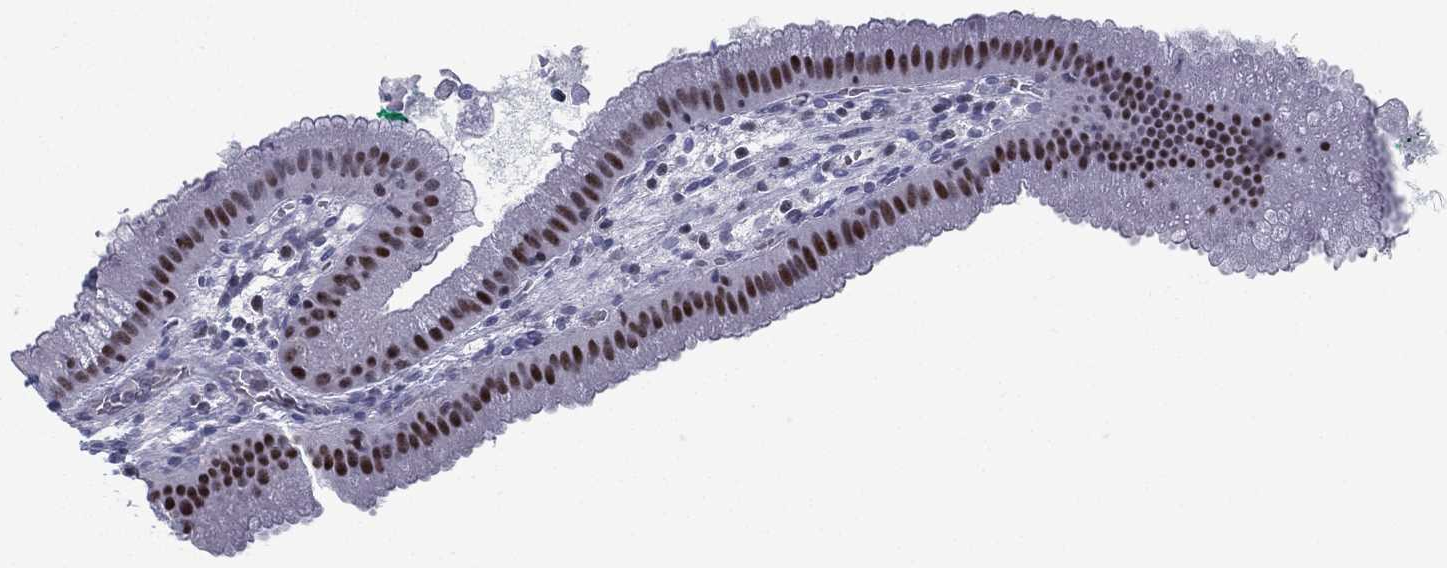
{"staining": {"intensity": "strong", "quantity": "25%-75%", "location": "nuclear"}, "tissue": "gallbladder", "cell_type": "Glandular cells", "image_type": "normal", "snomed": [{"axis": "morphology", "description": "Normal tissue, NOS"}, {"axis": "topography", "description": "Gallbladder"}], "caption": "Protein staining of benign gallbladder shows strong nuclear staining in about 25%-75% of glandular cells. Immunohistochemistry stains the protein in brown and the nuclei are stained blue.", "gene": "CYB561D2", "patient": {"sex": "male", "age": 67}}